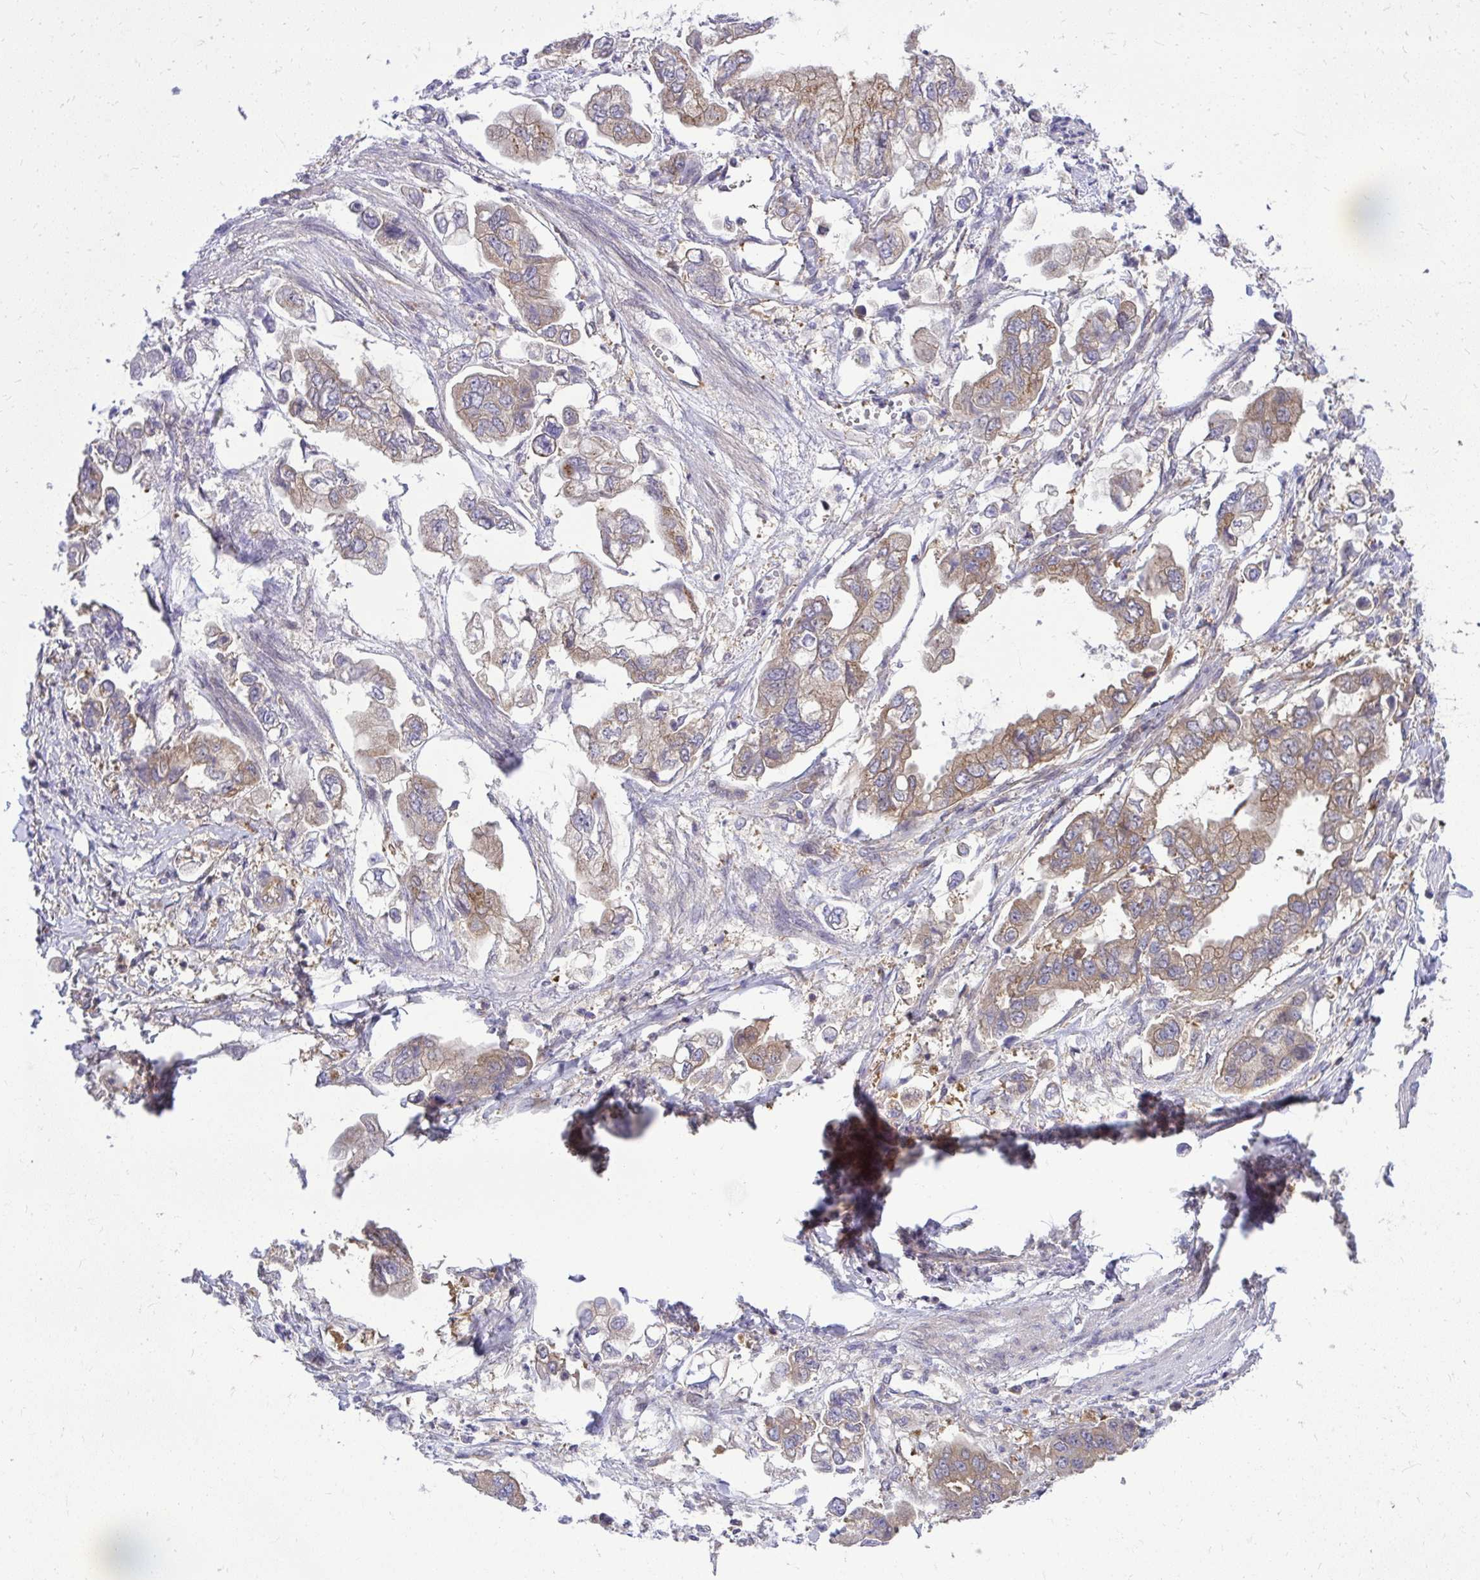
{"staining": {"intensity": "moderate", "quantity": "25%-75%", "location": "cytoplasmic/membranous"}, "tissue": "stomach cancer", "cell_type": "Tumor cells", "image_type": "cancer", "snomed": [{"axis": "morphology", "description": "Adenocarcinoma, NOS"}, {"axis": "topography", "description": "Stomach"}], "caption": "Human stomach cancer (adenocarcinoma) stained with a protein marker shows moderate staining in tumor cells.", "gene": "PPP5C", "patient": {"sex": "male", "age": 62}}